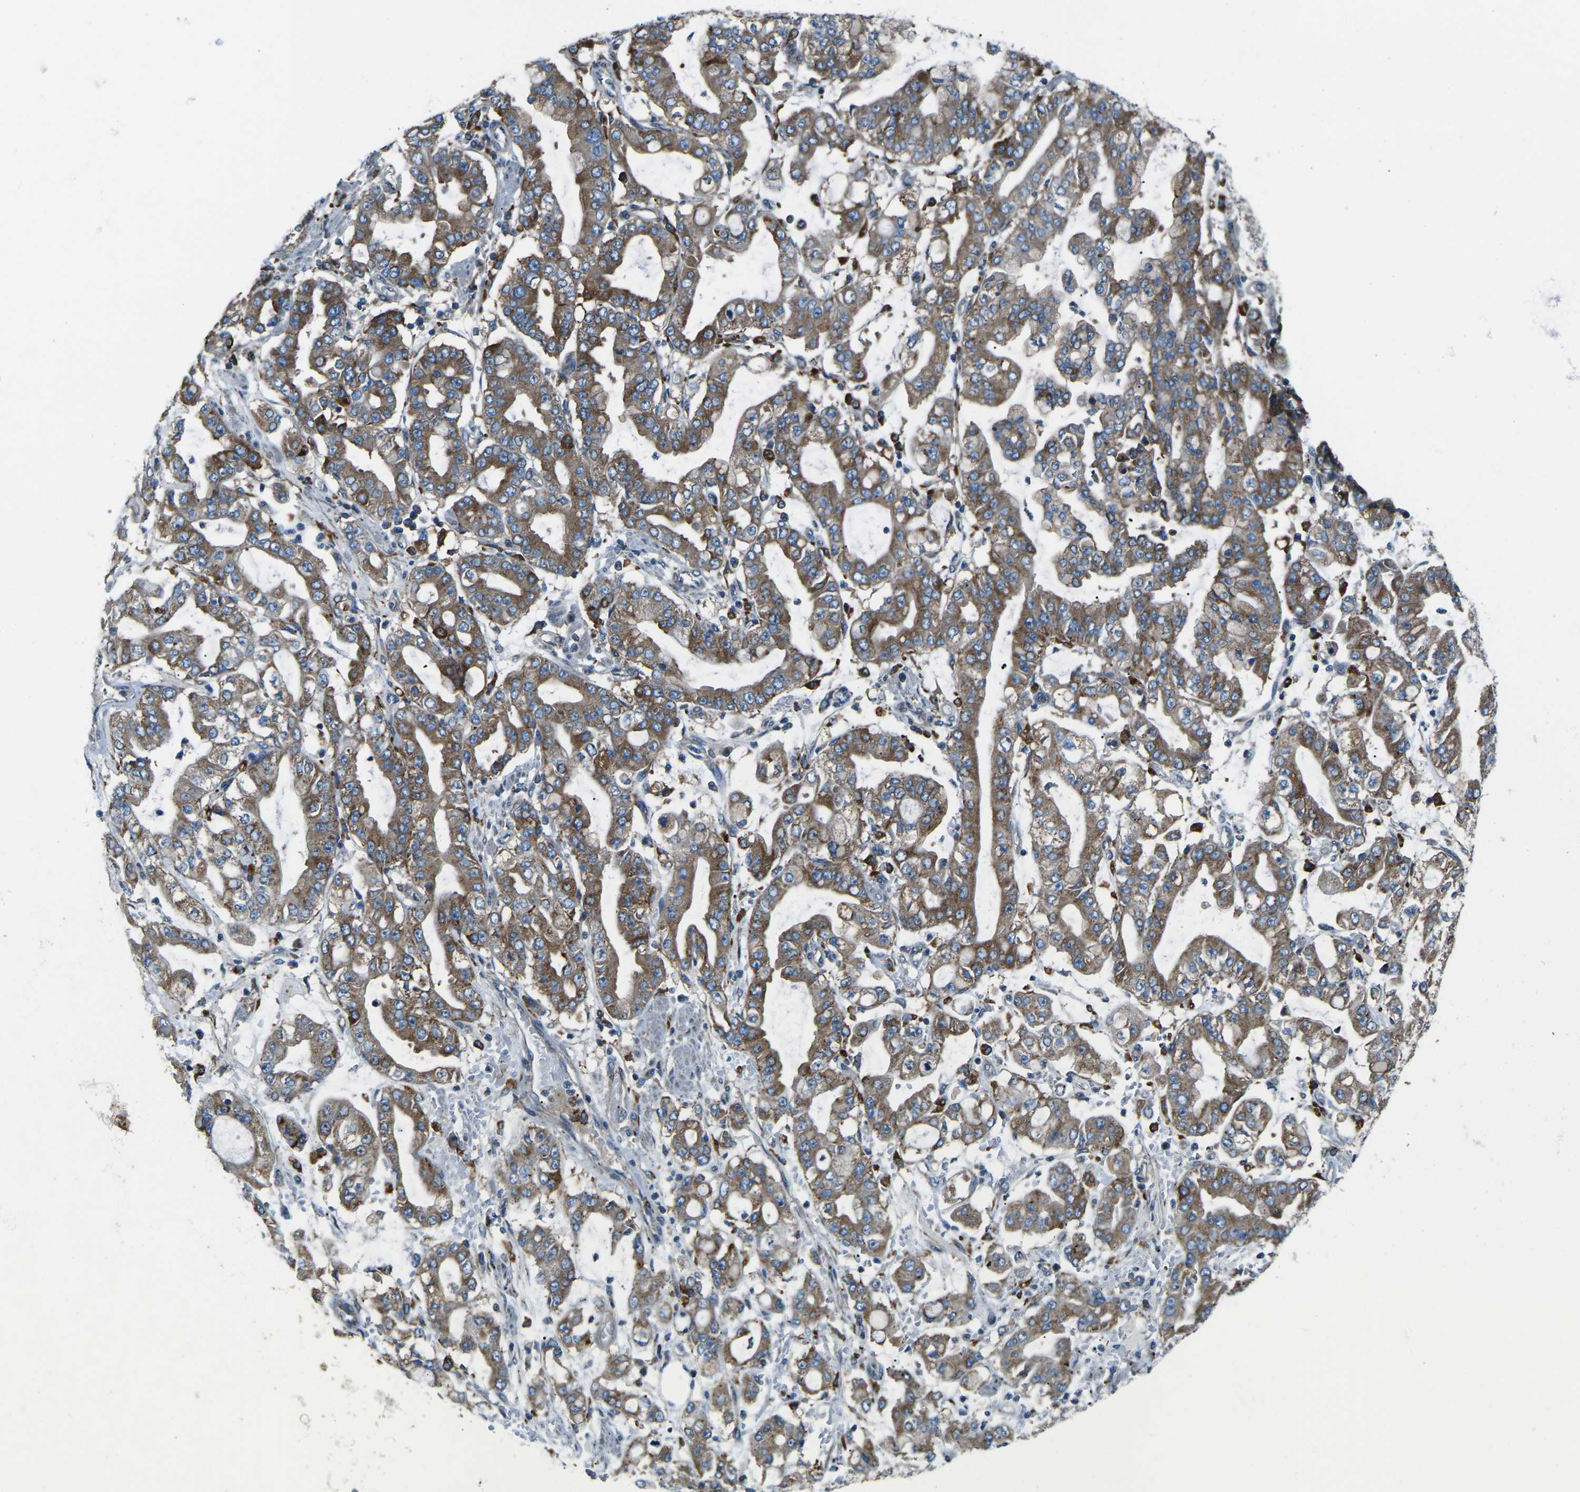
{"staining": {"intensity": "moderate", "quantity": ">75%", "location": "cytoplasmic/membranous"}, "tissue": "stomach cancer", "cell_type": "Tumor cells", "image_type": "cancer", "snomed": [{"axis": "morphology", "description": "Adenocarcinoma, NOS"}, {"axis": "topography", "description": "Stomach"}], "caption": "This photomicrograph displays adenocarcinoma (stomach) stained with immunohistochemistry to label a protein in brown. The cytoplasmic/membranous of tumor cells show moderate positivity for the protein. Nuclei are counter-stained blue.", "gene": "CDK17", "patient": {"sex": "male", "age": 76}}